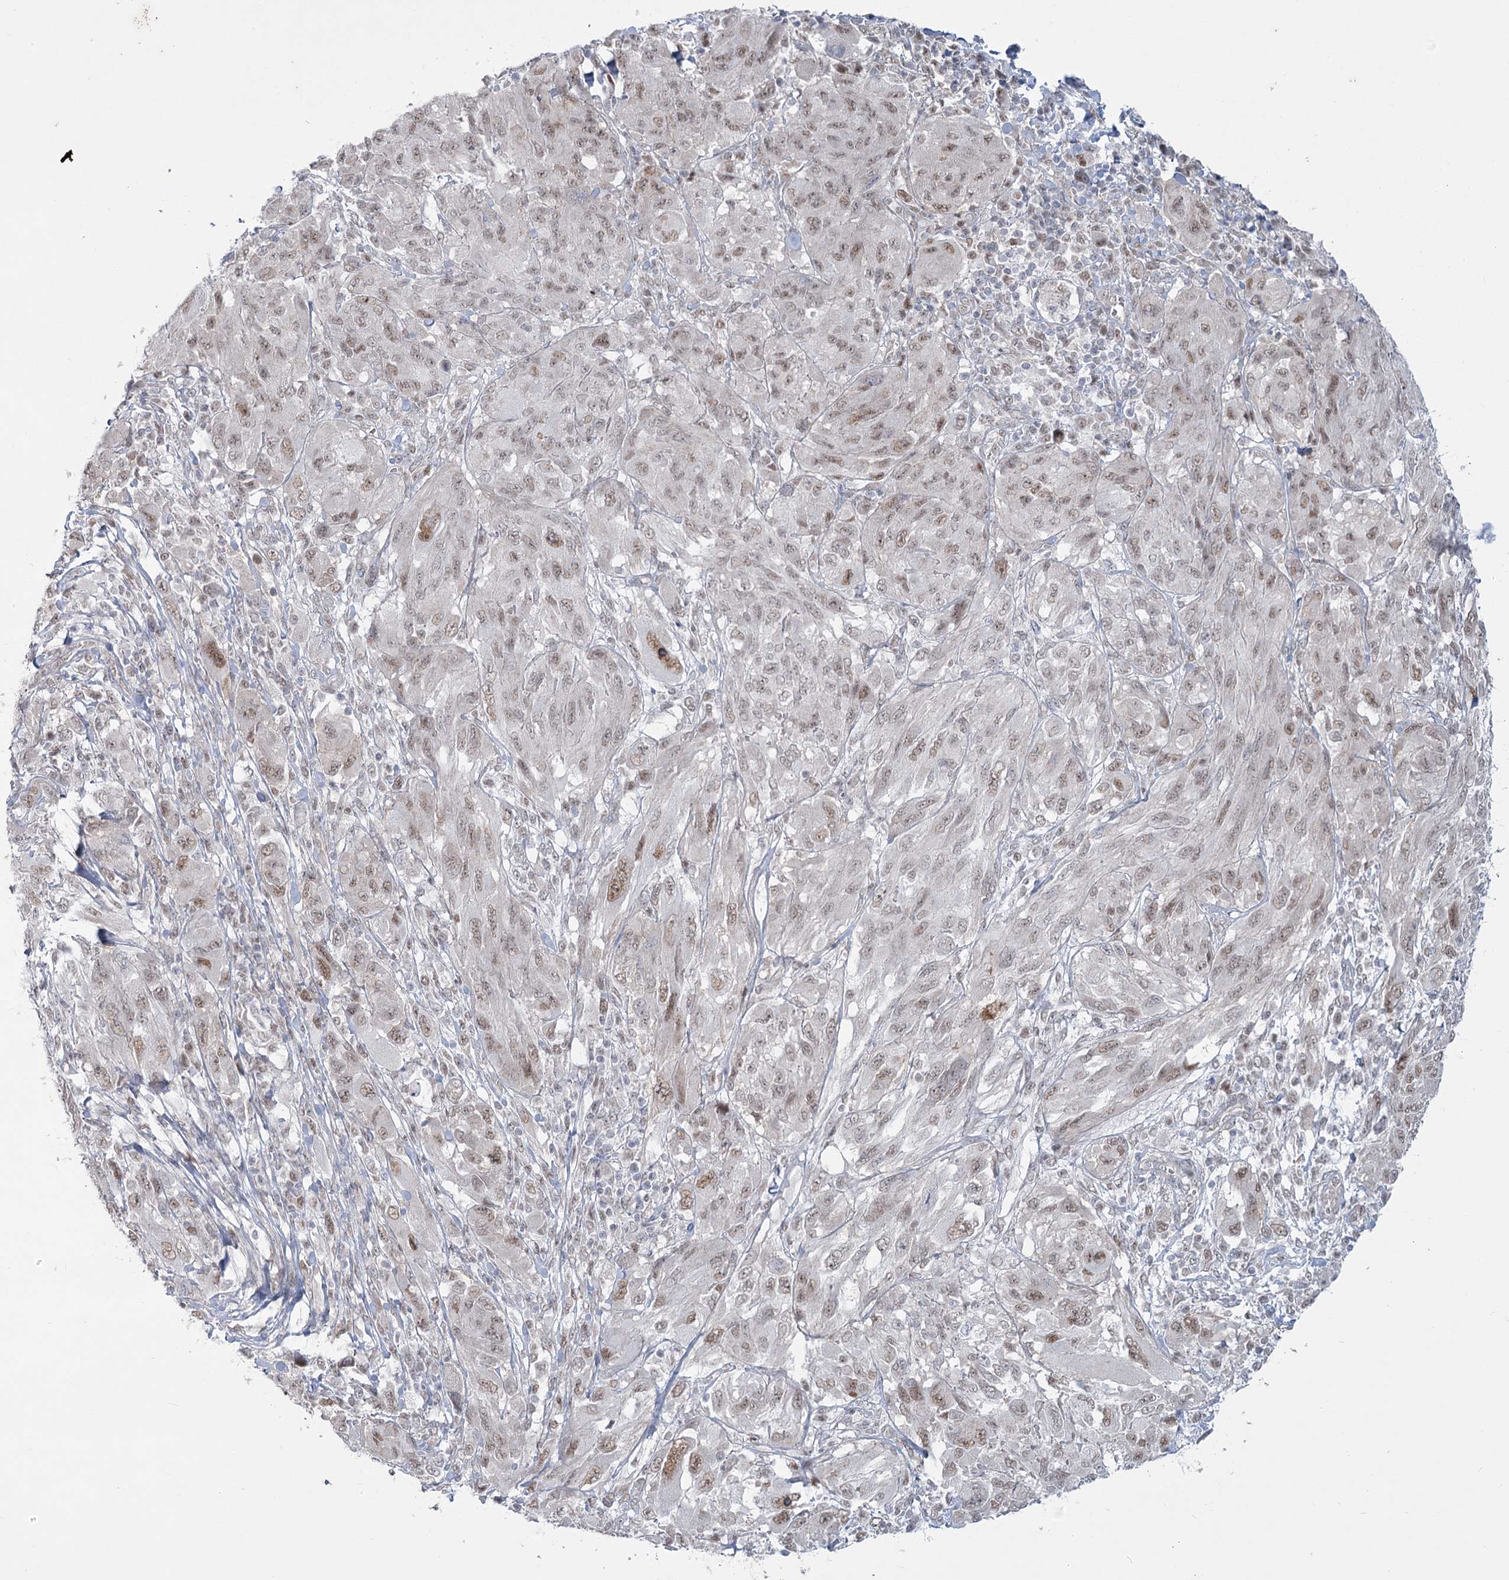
{"staining": {"intensity": "moderate", "quantity": "25%-75%", "location": "nuclear"}, "tissue": "melanoma", "cell_type": "Tumor cells", "image_type": "cancer", "snomed": [{"axis": "morphology", "description": "Malignant melanoma, NOS"}, {"axis": "topography", "description": "Skin"}], "caption": "Malignant melanoma was stained to show a protein in brown. There is medium levels of moderate nuclear staining in approximately 25%-75% of tumor cells.", "gene": "MTG1", "patient": {"sex": "female", "age": 91}}